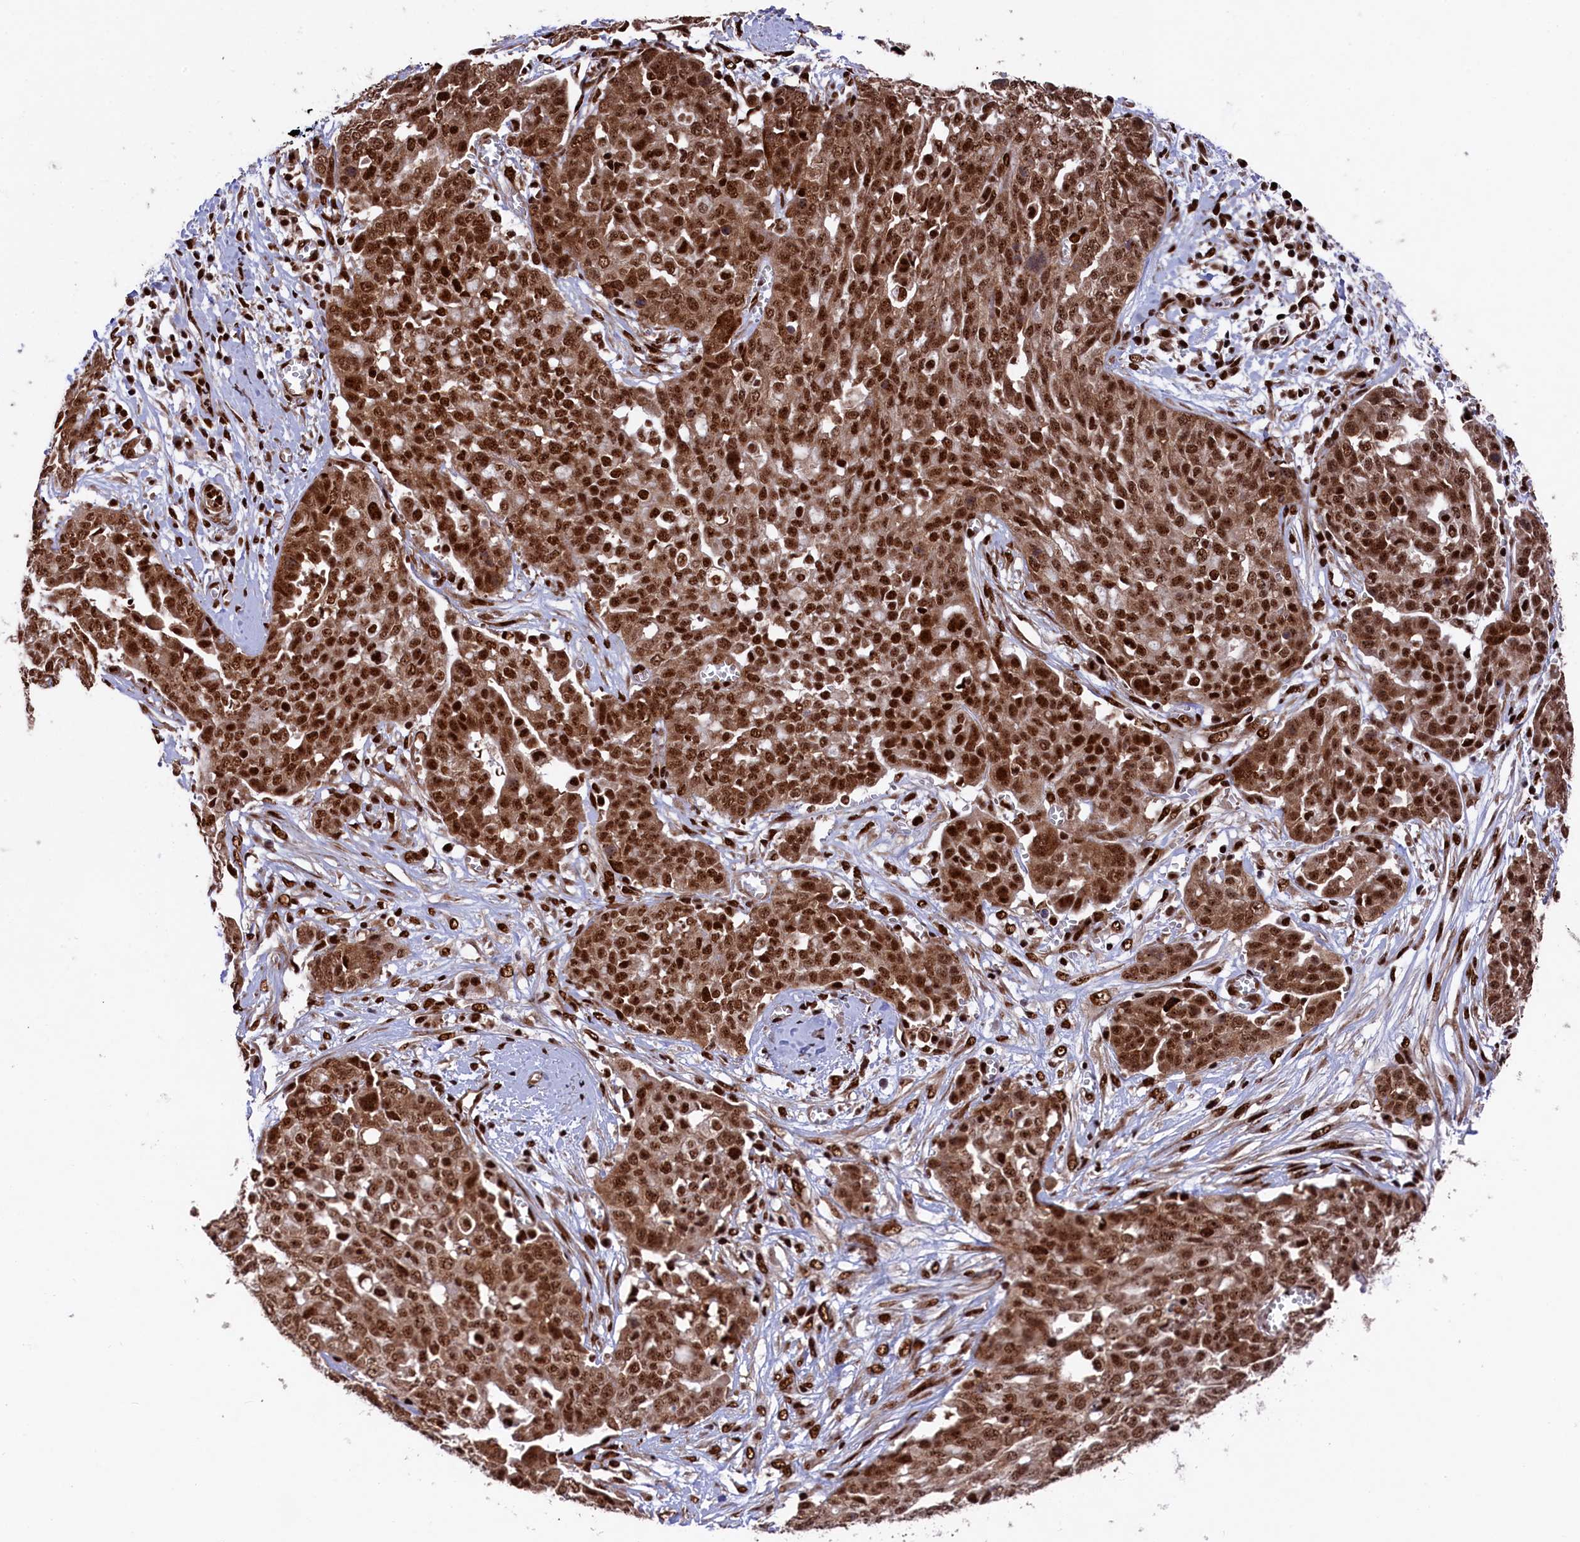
{"staining": {"intensity": "strong", "quantity": ">75%", "location": "cytoplasmic/membranous,nuclear"}, "tissue": "ovarian cancer", "cell_type": "Tumor cells", "image_type": "cancer", "snomed": [{"axis": "morphology", "description": "Cystadenocarcinoma, serous, NOS"}, {"axis": "topography", "description": "Soft tissue"}, {"axis": "topography", "description": "Ovary"}], "caption": "Immunohistochemistry (IHC) photomicrograph of ovarian serous cystadenocarcinoma stained for a protein (brown), which reveals high levels of strong cytoplasmic/membranous and nuclear positivity in approximately >75% of tumor cells.", "gene": "PRPF31", "patient": {"sex": "female", "age": 57}}